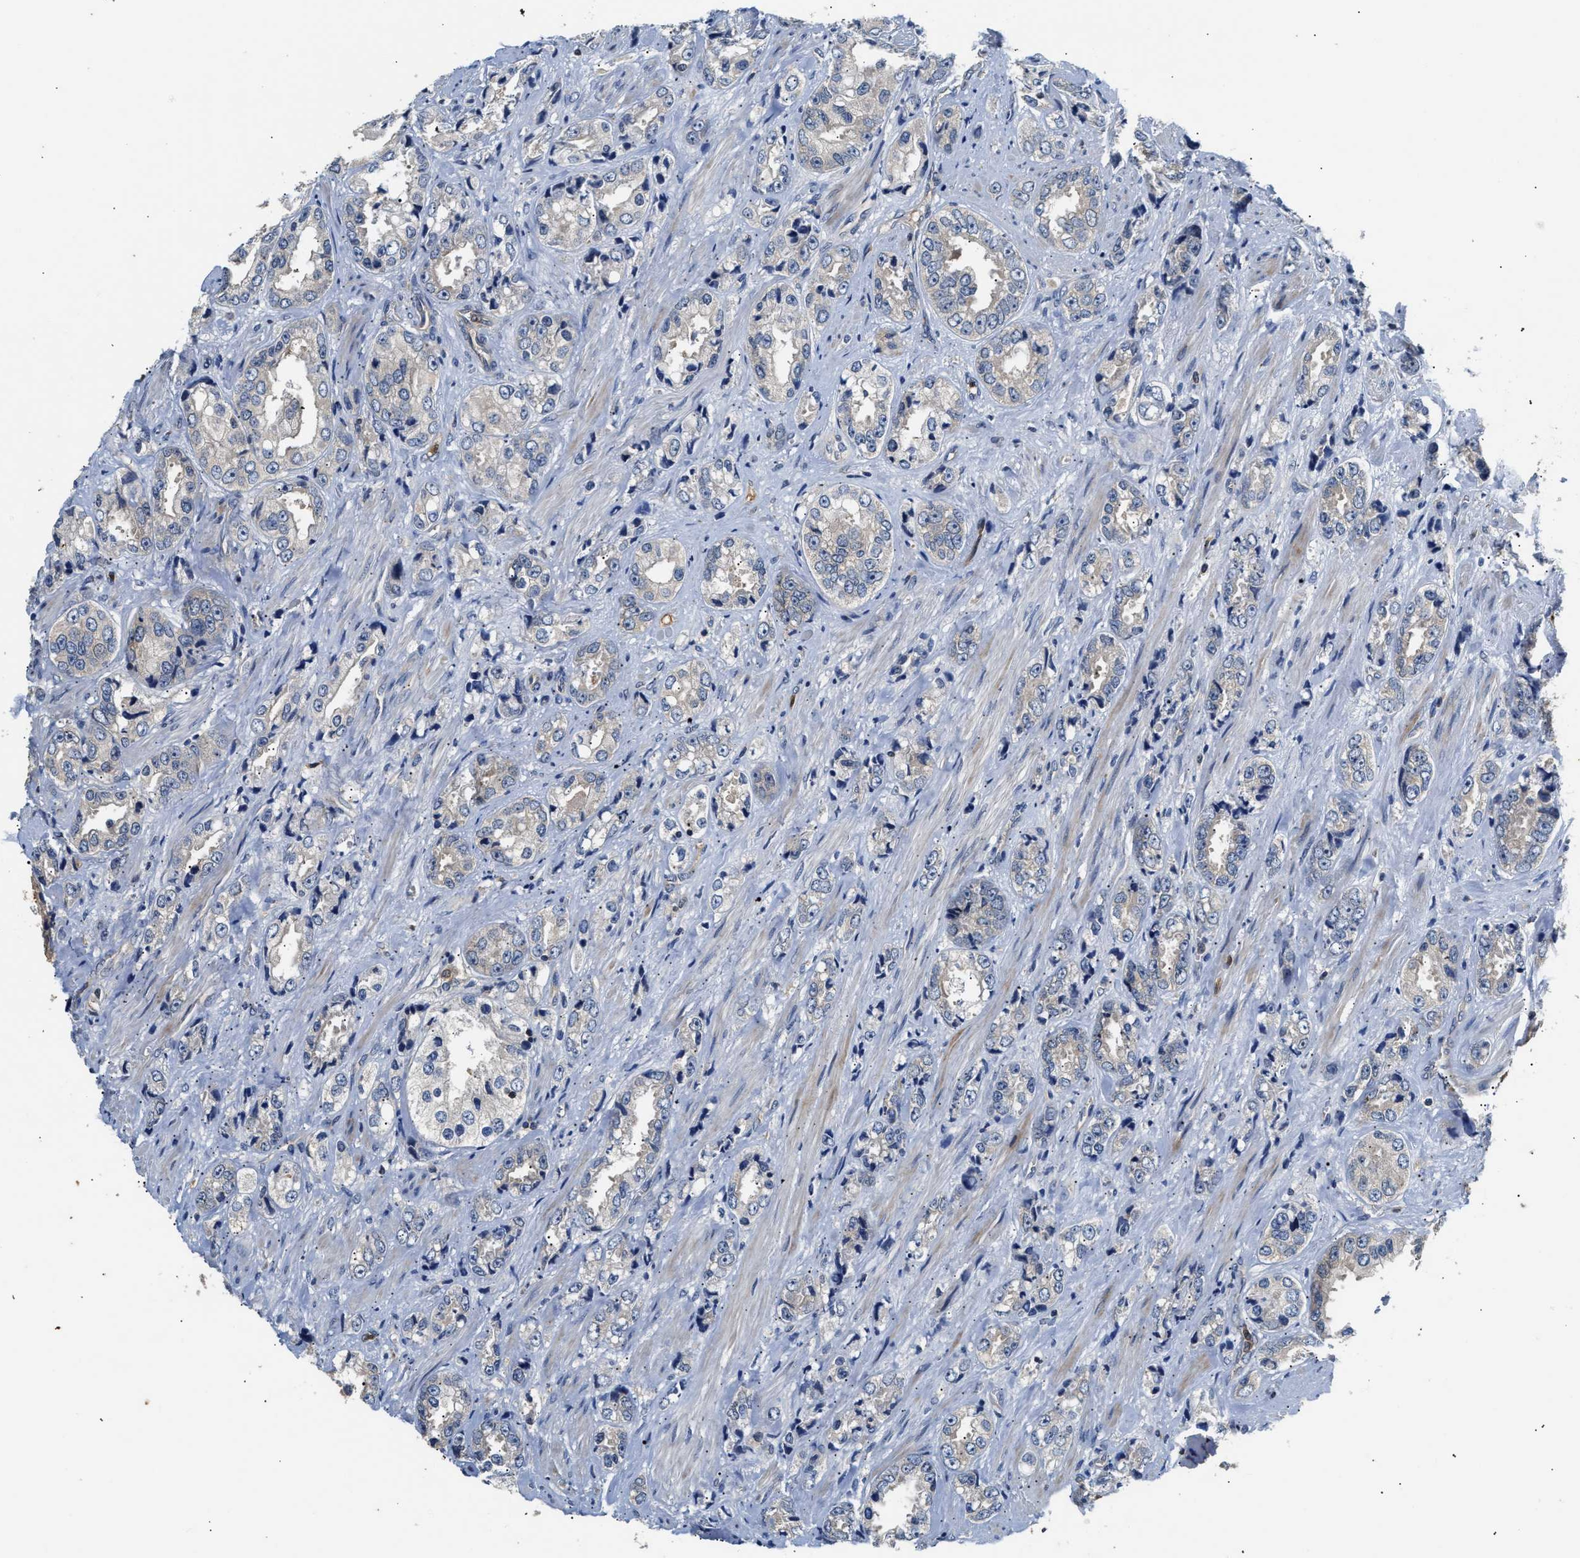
{"staining": {"intensity": "negative", "quantity": "none", "location": "none"}, "tissue": "prostate cancer", "cell_type": "Tumor cells", "image_type": "cancer", "snomed": [{"axis": "morphology", "description": "Adenocarcinoma, High grade"}, {"axis": "topography", "description": "Prostate"}], "caption": "Immunohistochemical staining of prostate cancer exhibits no significant expression in tumor cells.", "gene": "CHUK", "patient": {"sex": "male", "age": 61}}